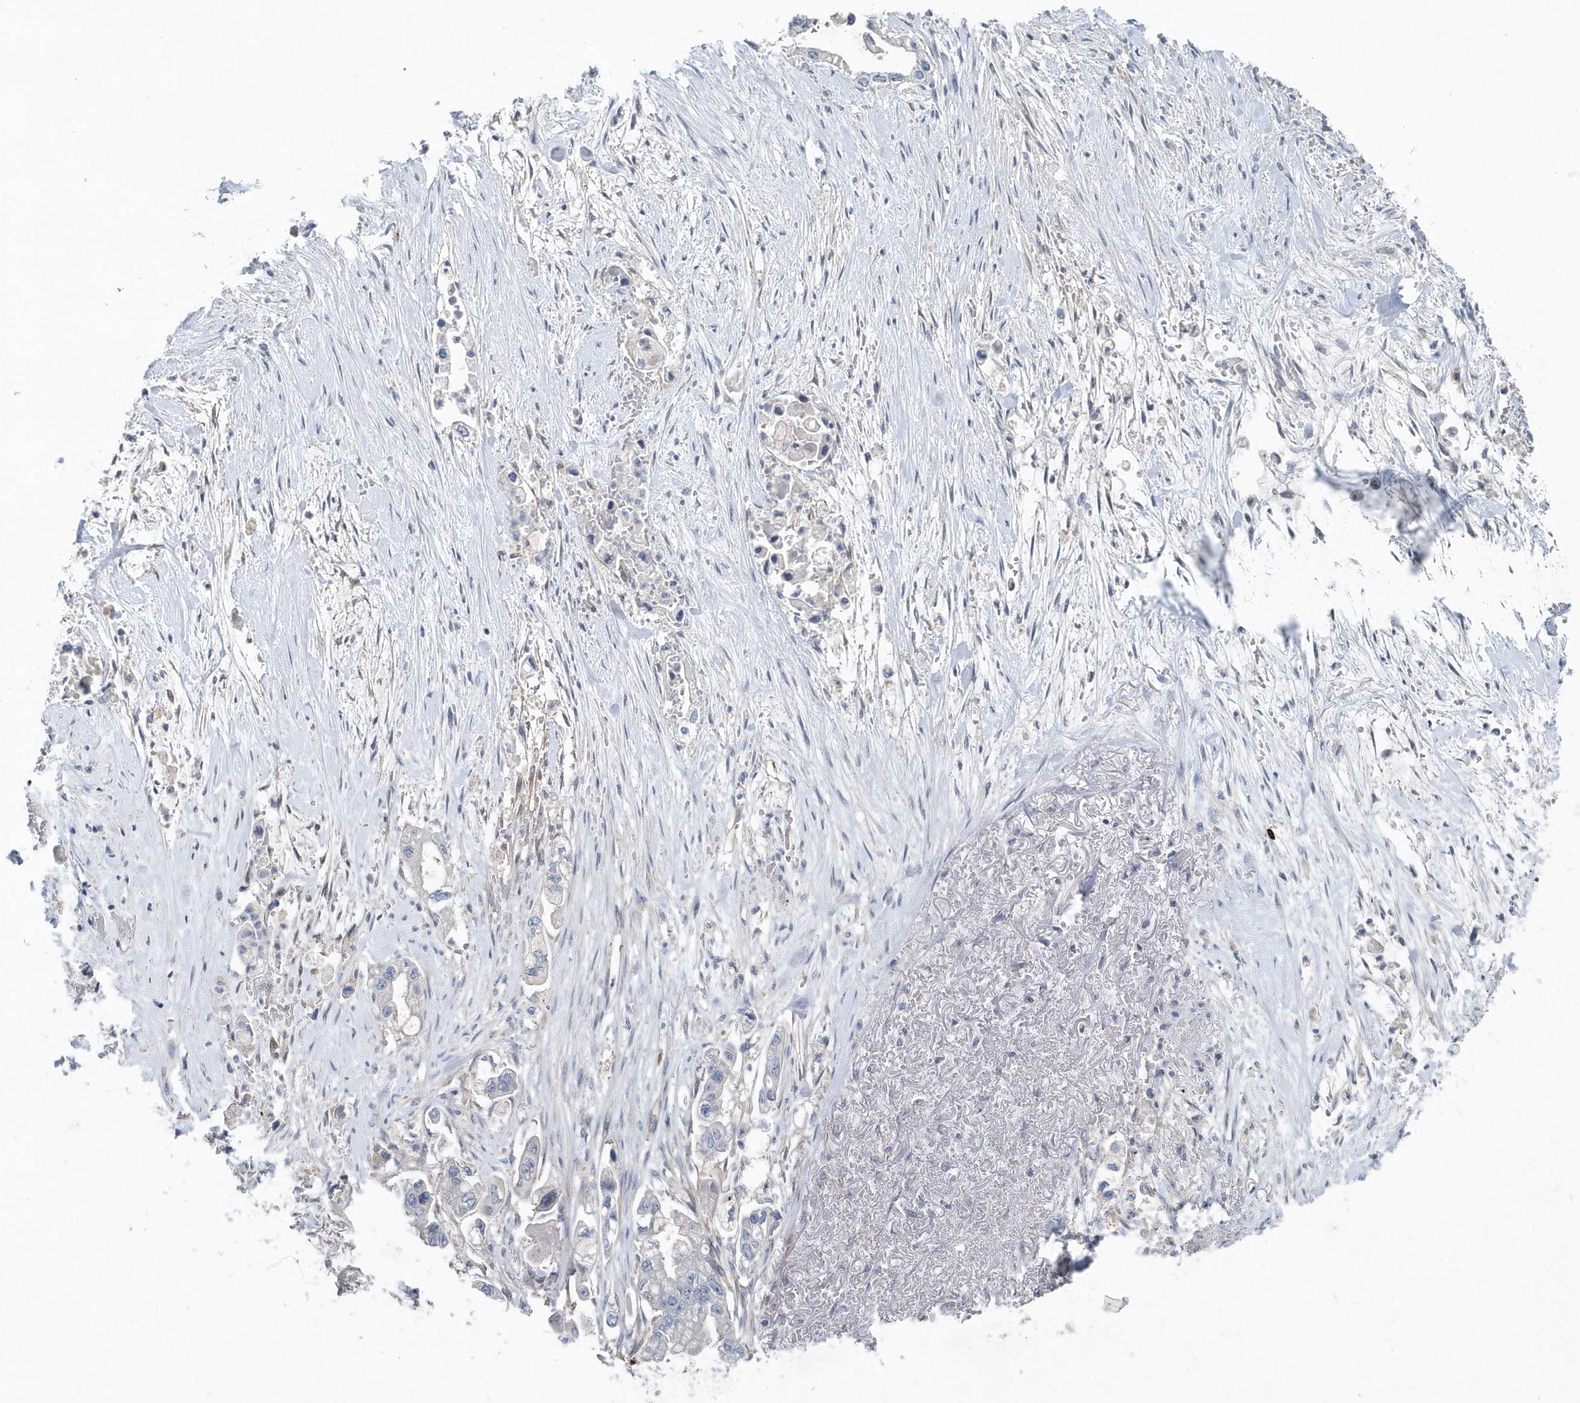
{"staining": {"intensity": "negative", "quantity": "none", "location": "none"}, "tissue": "stomach cancer", "cell_type": "Tumor cells", "image_type": "cancer", "snomed": [{"axis": "morphology", "description": "Adenocarcinoma, NOS"}, {"axis": "topography", "description": "Stomach"}], "caption": "Tumor cells are negative for brown protein staining in adenocarcinoma (stomach).", "gene": "MCC", "patient": {"sex": "male", "age": 62}}